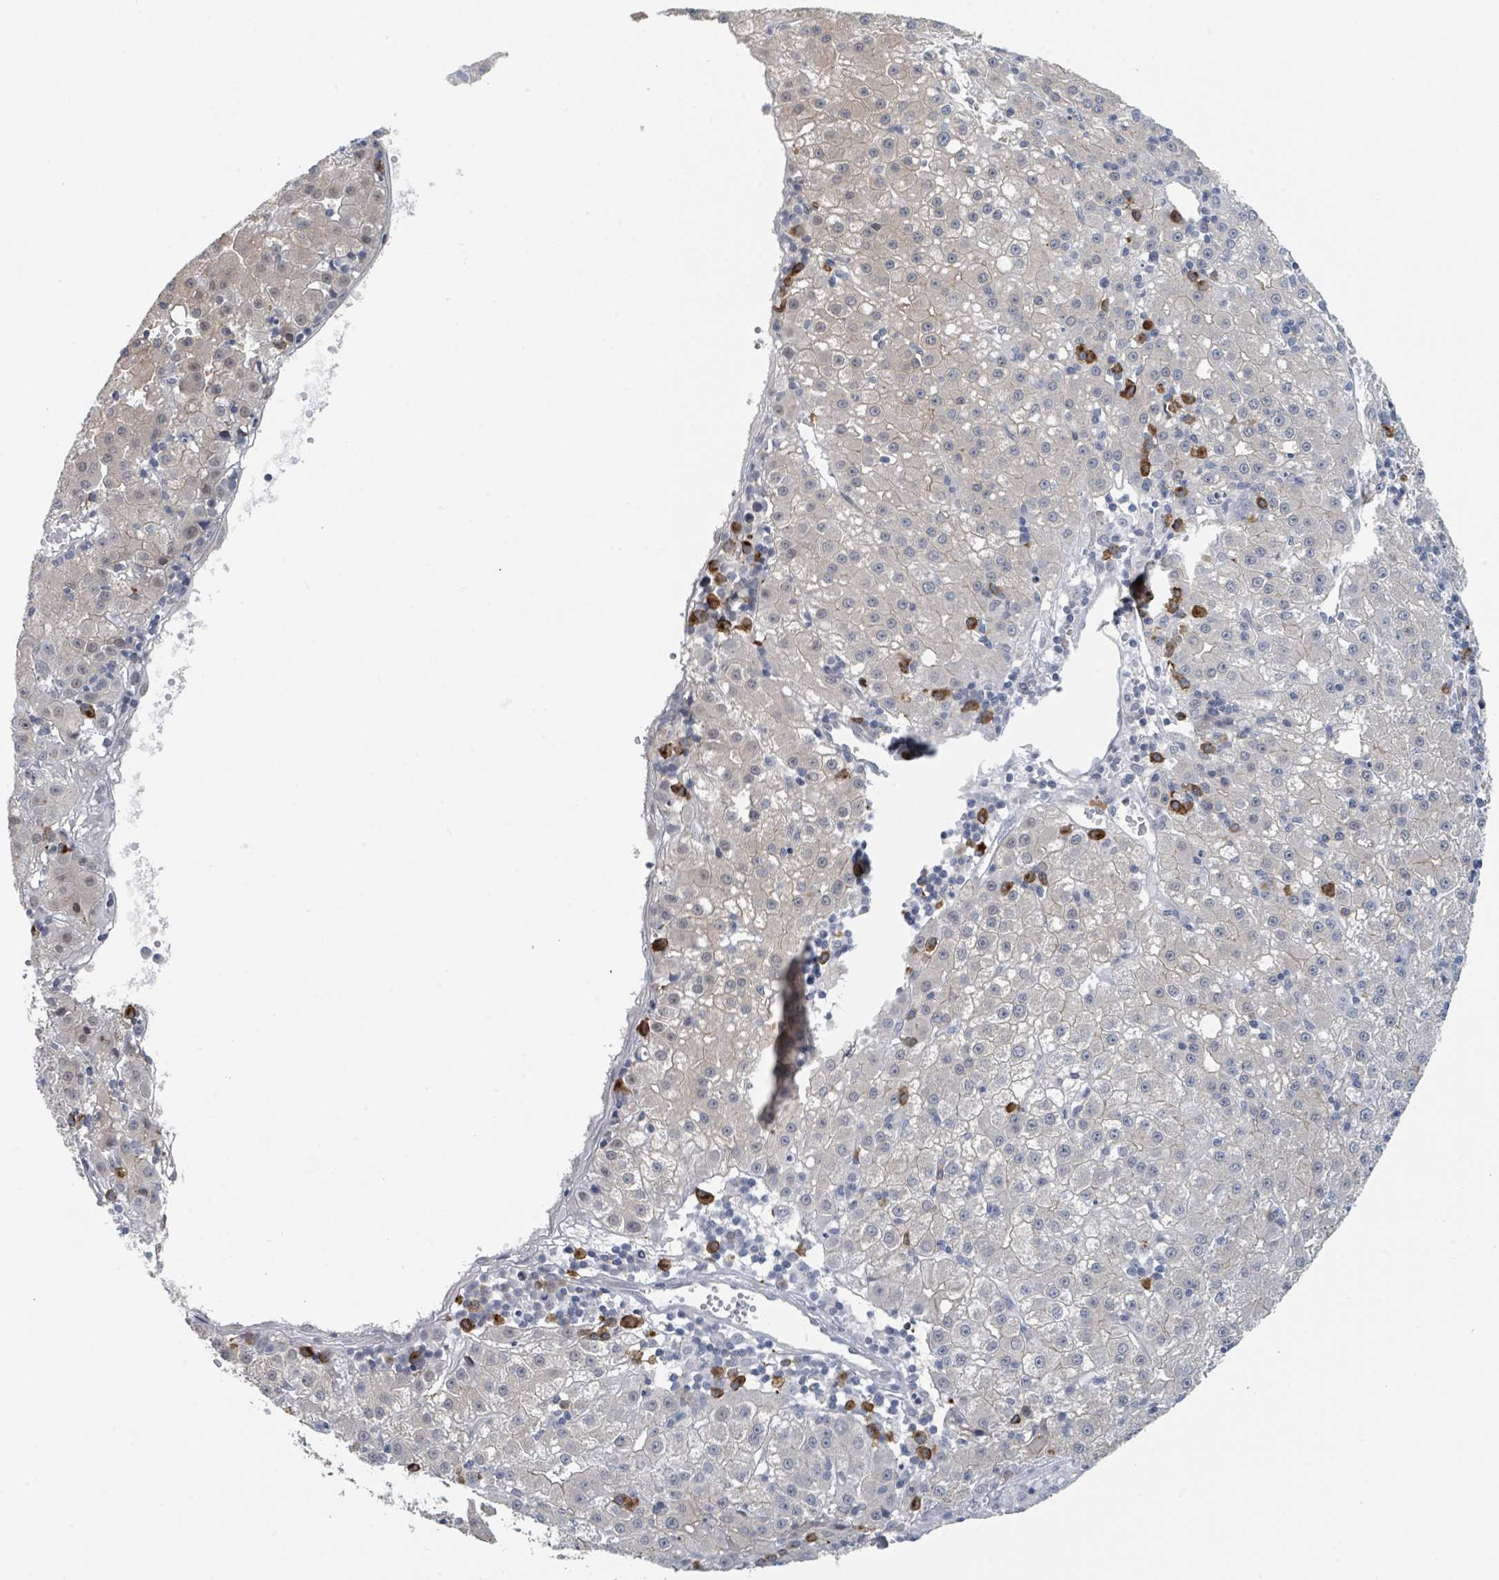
{"staining": {"intensity": "weak", "quantity": "<25%", "location": "nuclear"}, "tissue": "liver cancer", "cell_type": "Tumor cells", "image_type": "cancer", "snomed": [{"axis": "morphology", "description": "Carcinoma, Hepatocellular, NOS"}, {"axis": "topography", "description": "Liver"}], "caption": "Immunohistochemistry micrograph of neoplastic tissue: liver hepatocellular carcinoma stained with DAB demonstrates no significant protein expression in tumor cells.", "gene": "ANKRD55", "patient": {"sex": "male", "age": 76}}